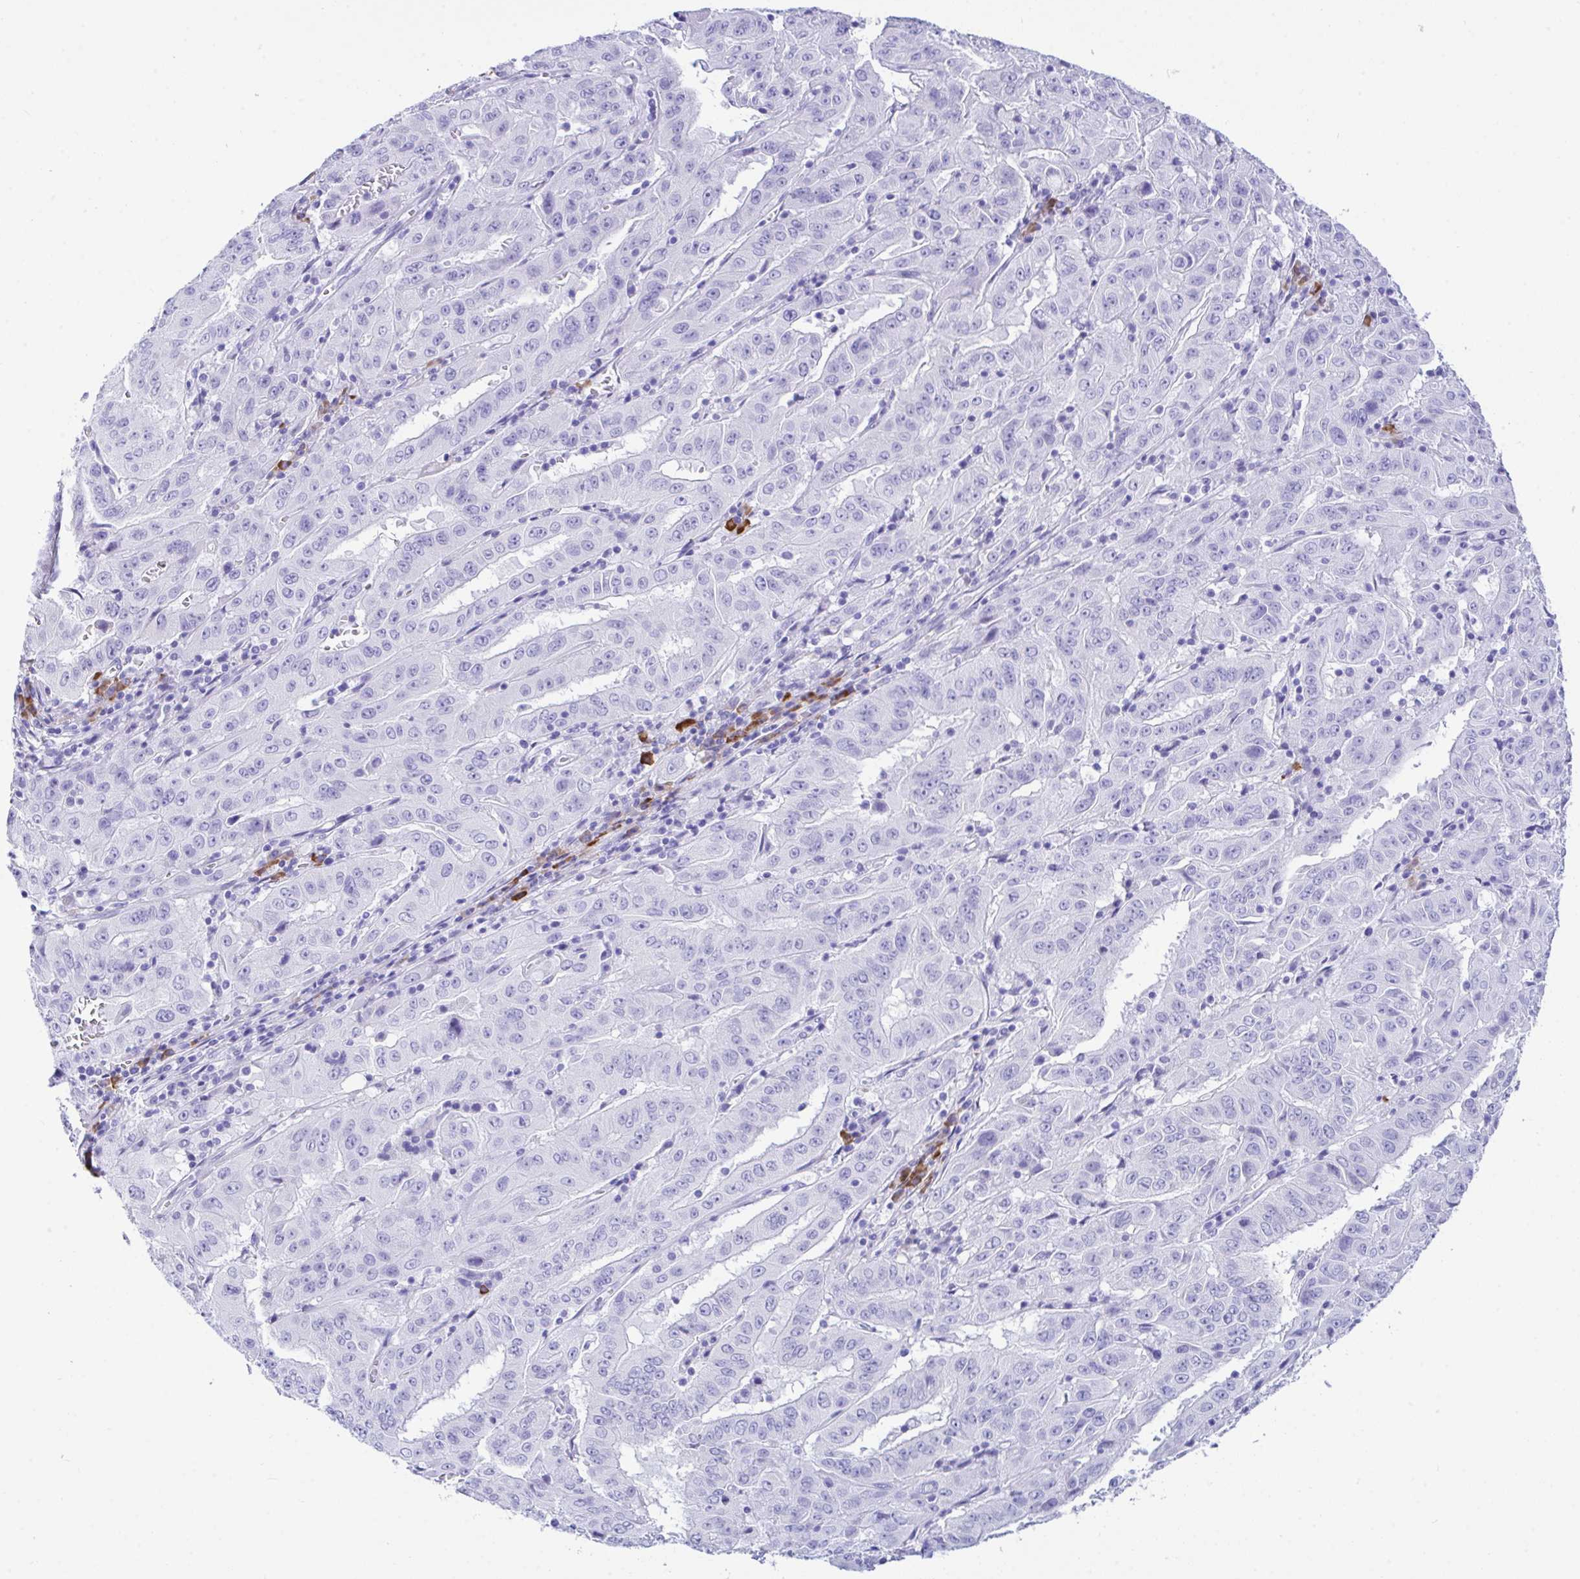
{"staining": {"intensity": "negative", "quantity": "none", "location": "none"}, "tissue": "pancreatic cancer", "cell_type": "Tumor cells", "image_type": "cancer", "snomed": [{"axis": "morphology", "description": "Adenocarcinoma, NOS"}, {"axis": "topography", "description": "Pancreas"}], "caption": "IHC of pancreatic adenocarcinoma demonstrates no positivity in tumor cells. Brightfield microscopy of IHC stained with DAB (3,3'-diaminobenzidine) (brown) and hematoxylin (blue), captured at high magnification.", "gene": "BEST4", "patient": {"sex": "male", "age": 63}}